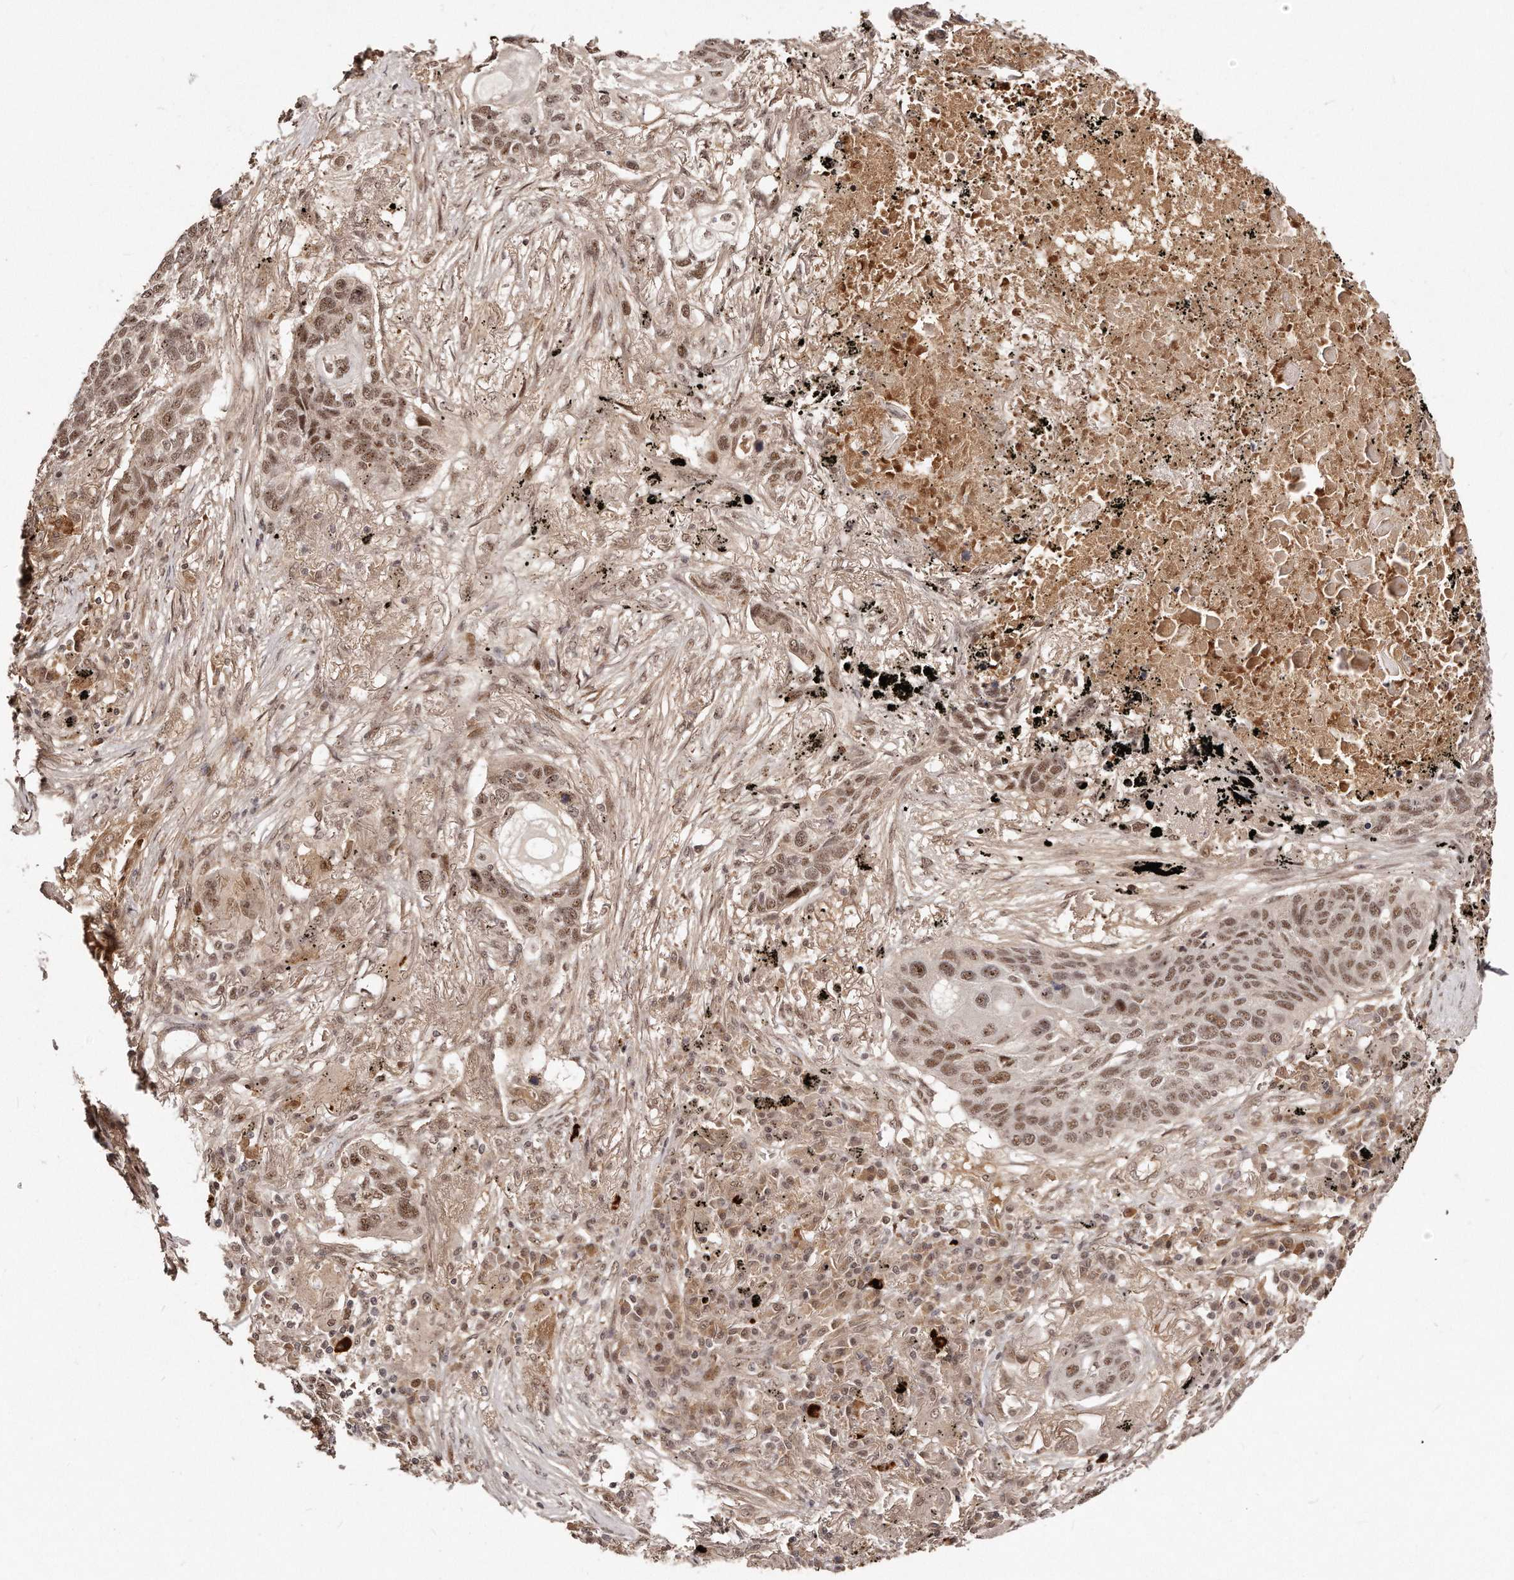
{"staining": {"intensity": "moderate", "quantity": ">75%", "location": "nuclear"}, "tissue": "lung cancer", "cell_type": "Tumor cells", "image_type": "cancer", "snomed": [{"axis": "morphology", "description": "Squamous cell carcinoma, NOS"}, {"axis": "topography", "description": "Lung"}], "caption": "This micrograph displays lung cancer (squamous cell carcinoma) stained with immunohistochemistry (IHC) to label a protein in brown. The nuclear of tumor cells show moderate positivity for the protein. Nuclei are counter-stained blue.", "gene": "SOX4", "patient": {"sex": "female", "age": 63}}